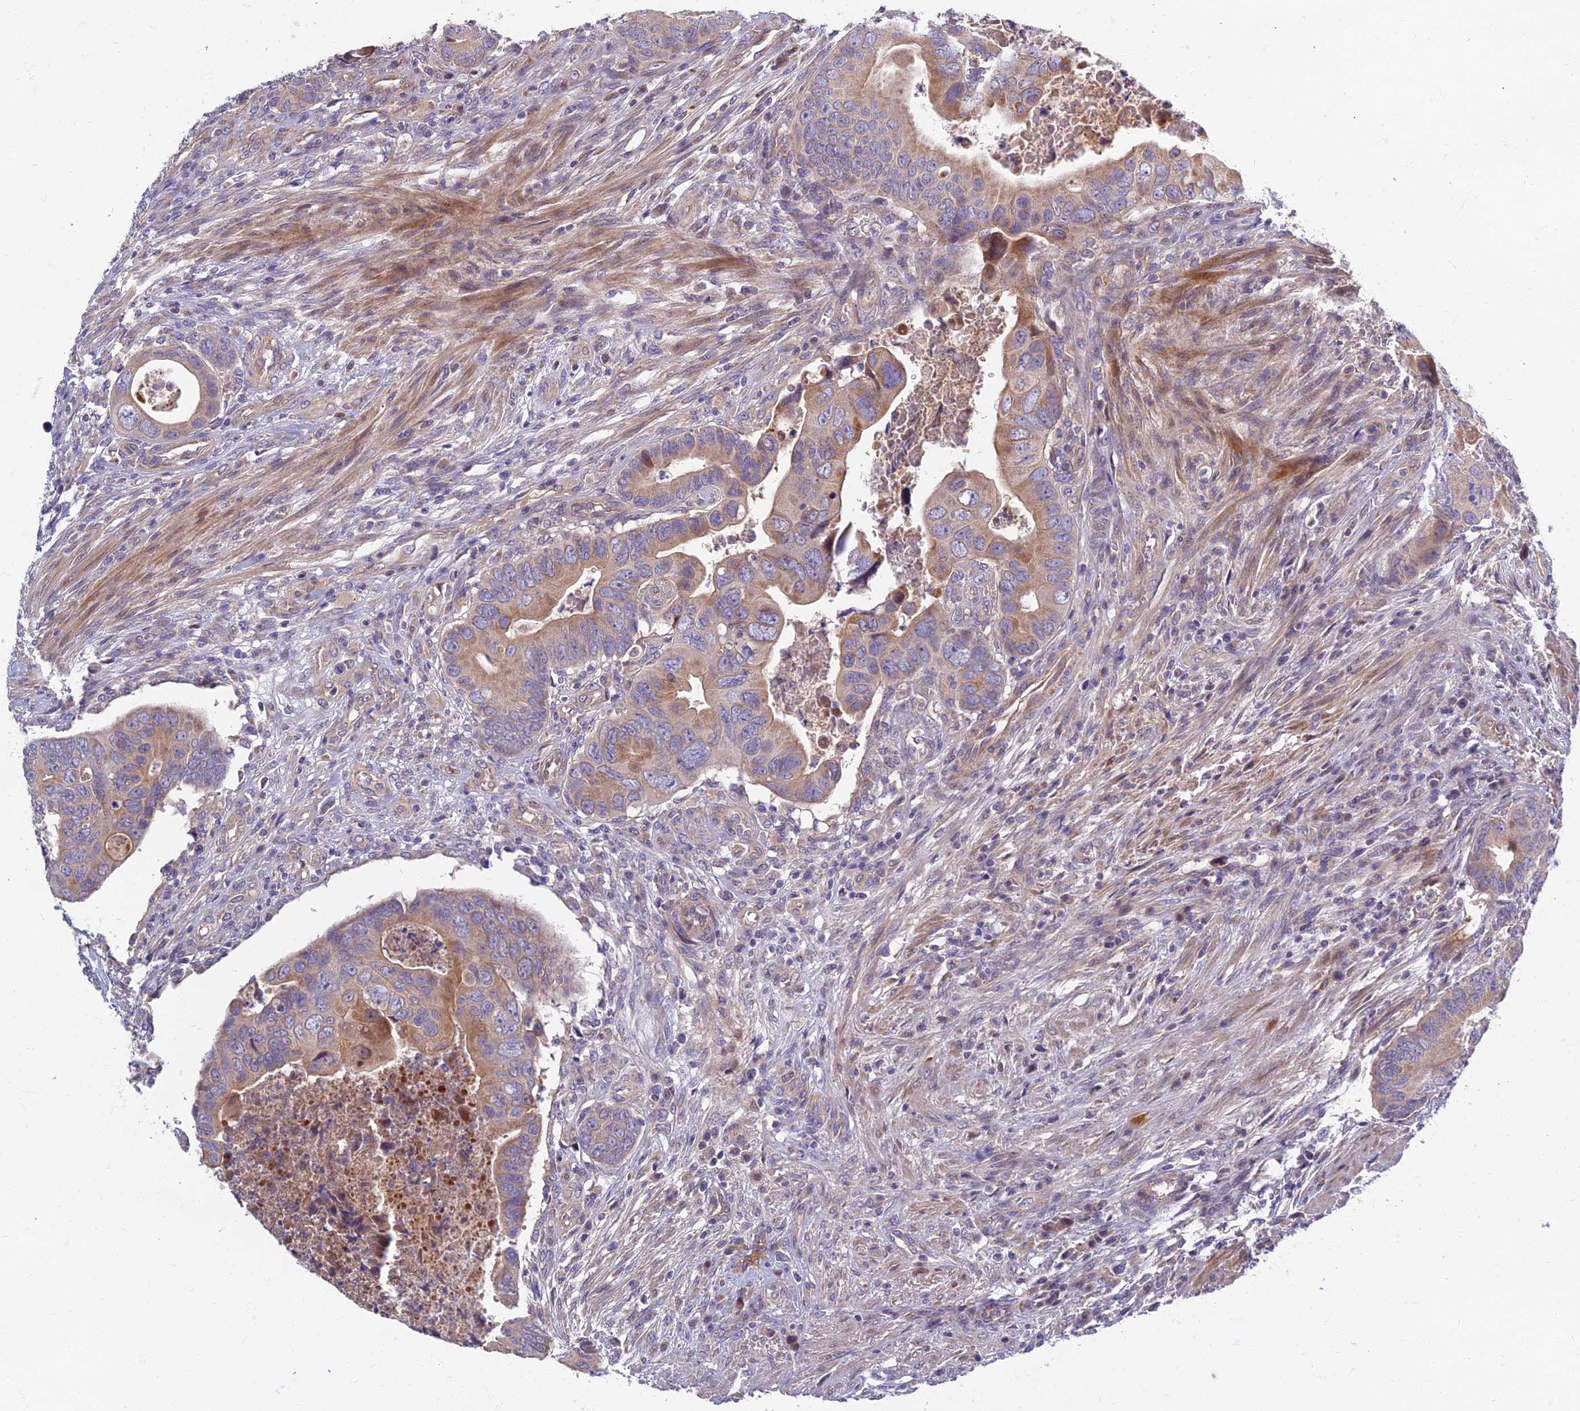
{"staining": {"intensity": "moderate", "quantity": "<25%", "location": "cytoplasmic/membranous"}, "tissue": "colorectal cancer", "cell_type": "Tumor cells", "image_type": "cancer", "snomed": [{"axis": "morphology", "description": "Adenocarcinoma, NOS"}, {"axis": "topography", "description": "Rectum"}], "caption": "Colorectal cancer stained with a protein marker shows moderate staining in tumor cells.", "gene": "SOGA1", "patient": {"sex": "female", "age": 78}}